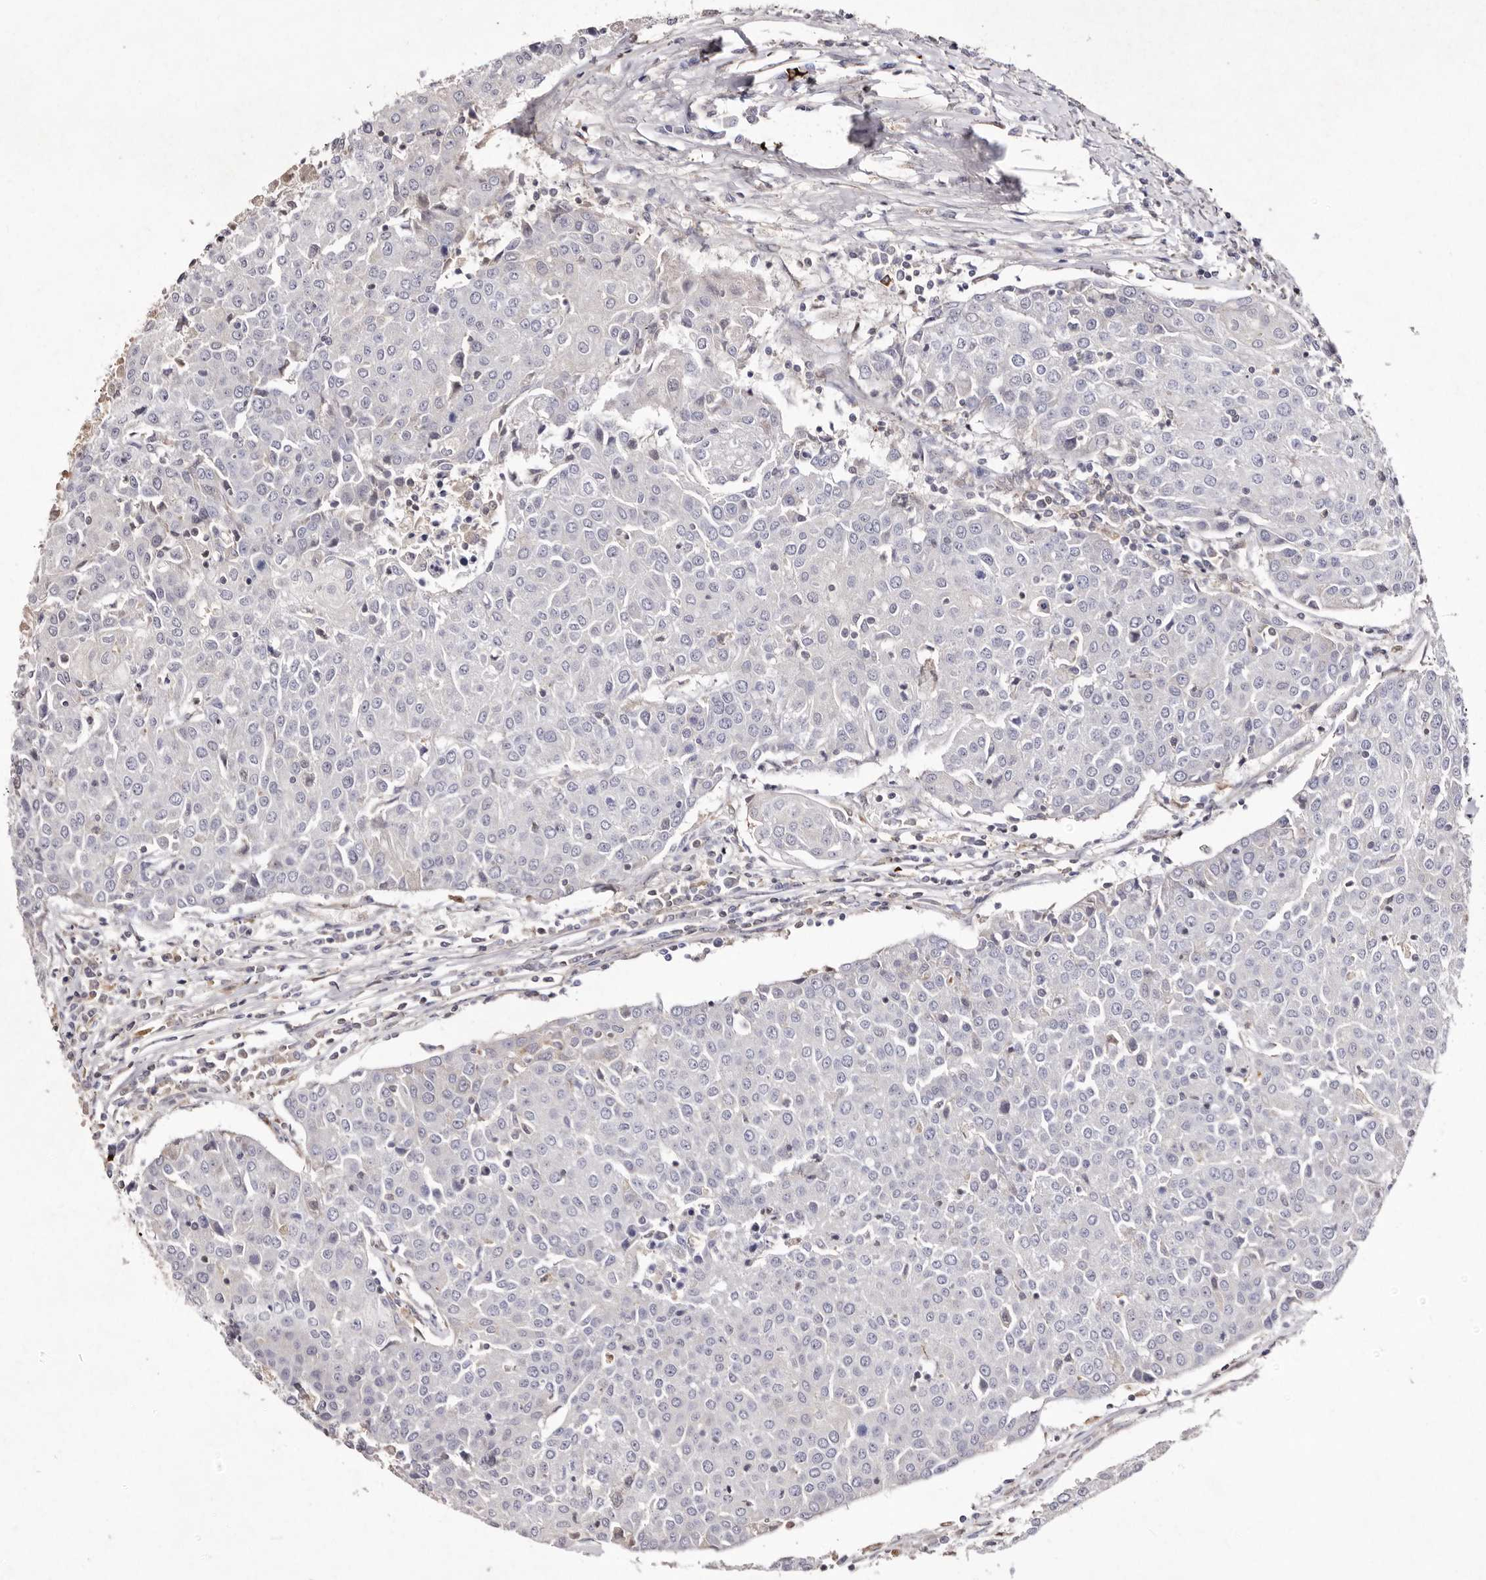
{"staining": {"intensity": "negative", "quantity": "none", "location": "none"}, "tissue": "urothelial cancer", "cell_type": "Tumor cells", "image_type": "cancer", "snomed": [{"axis": "morphology", "description": "Urothelial carcinoma, High grade"}, {"axis": "topography", "description": "Urinary bladder"}], "caption": "This micrograph is of high-grade urothelial carcinoma stained with immunohistochemistry (IHC) to label a protein in brown with the nuclei are counter-stained blue. There is no staining in tumor cells.", "gene": "GIMAP4", "patient": {"sex": "female", "age": 85}}